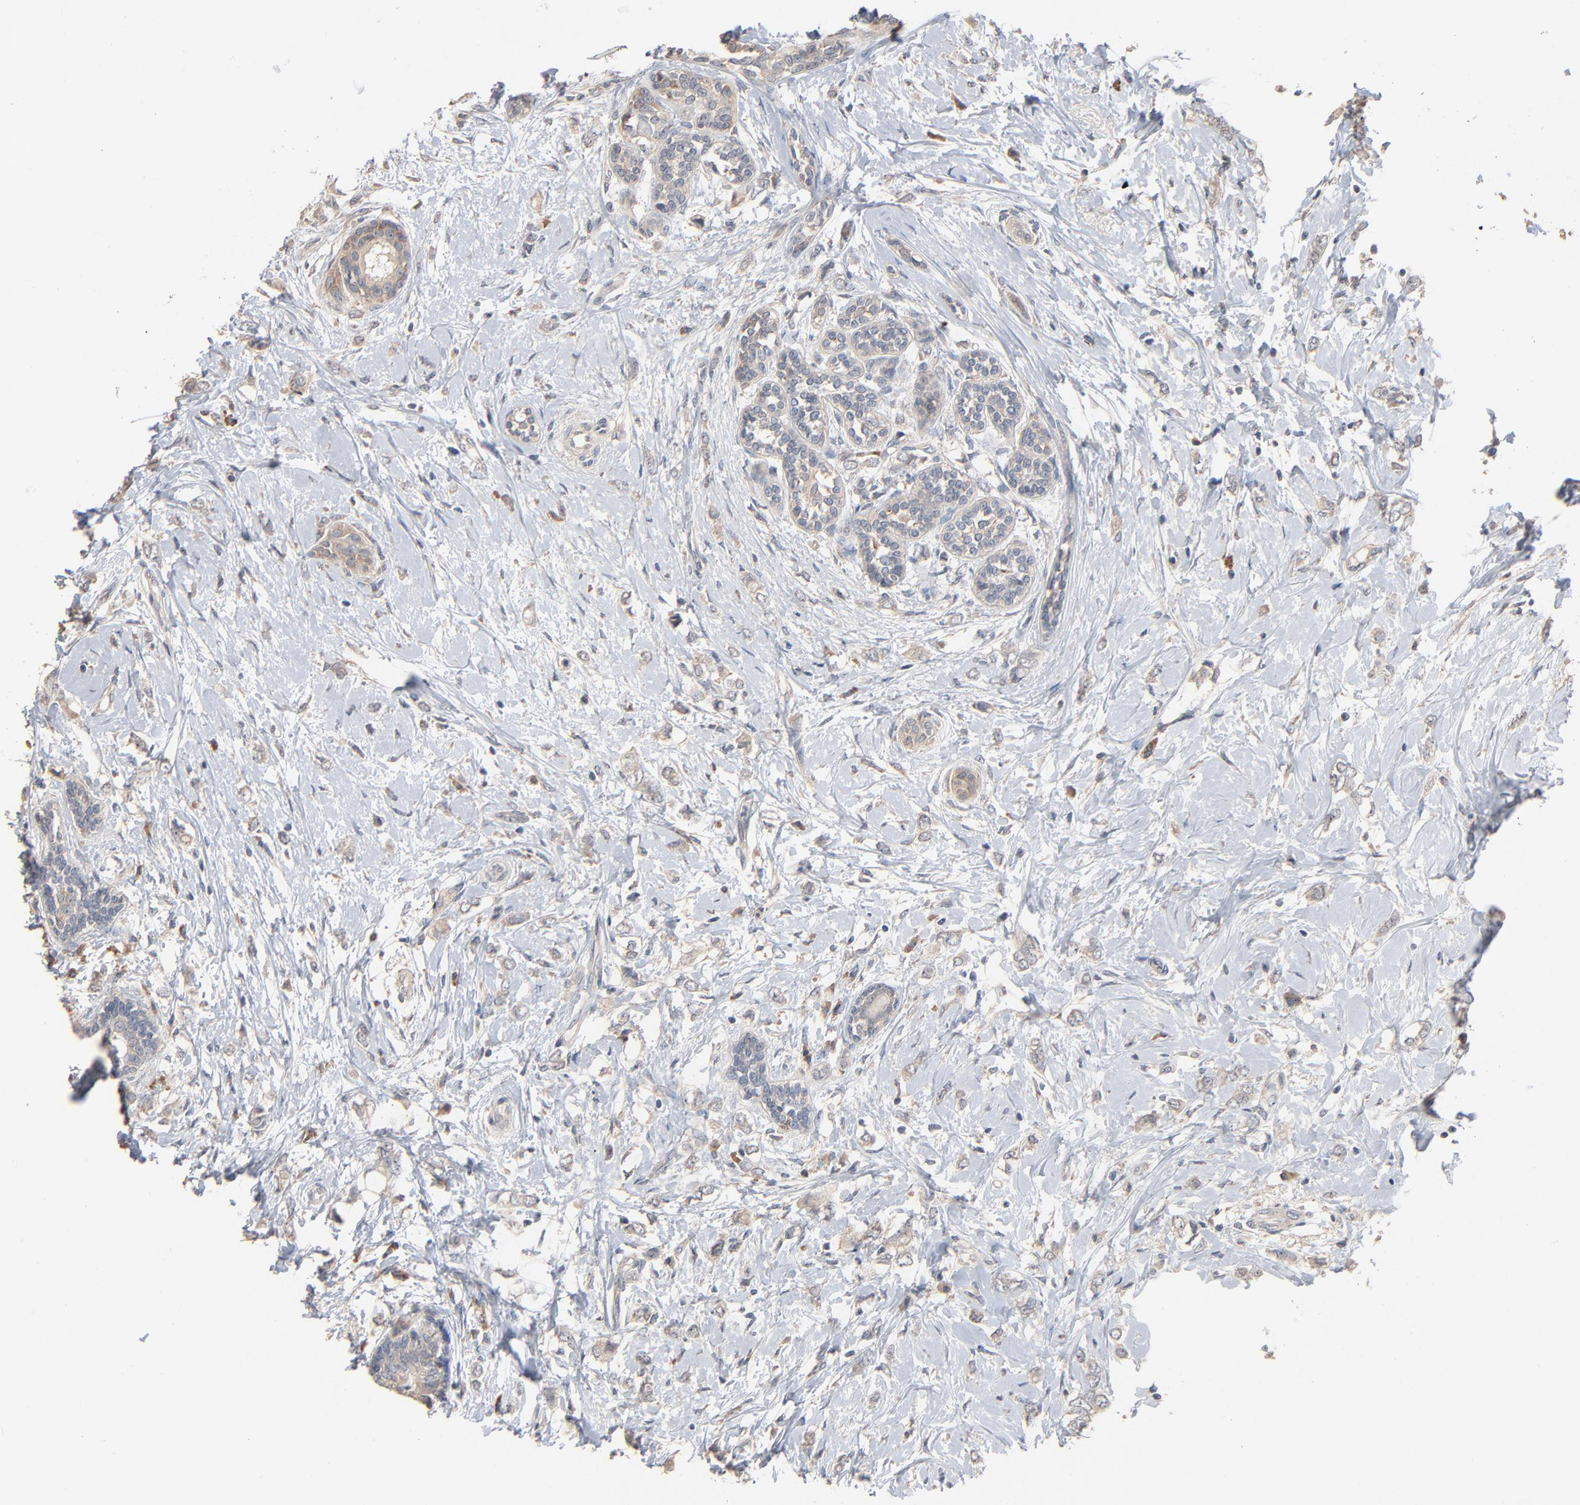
{"staining": {"intensity": "negative", "quantity": "none", "location": "none"}, "tissue": "breast cancer", "cell_type": "Tumor cells", "image_type": "cancer", "snomed": [{"axis": "morphology", "description": "Normal tissue, NOS"}, {"axis": "morphology", "description": "Lobular carcinoma"}, {"axis": "topography", "description": "Breast"}], "caption": "Immunohistochemistry of human lobular carcinoma (breast) exhibits no positivity in tumor cells.", "gene": "ZDHHC8", "patient": {"sex": "female", "age": 47}}